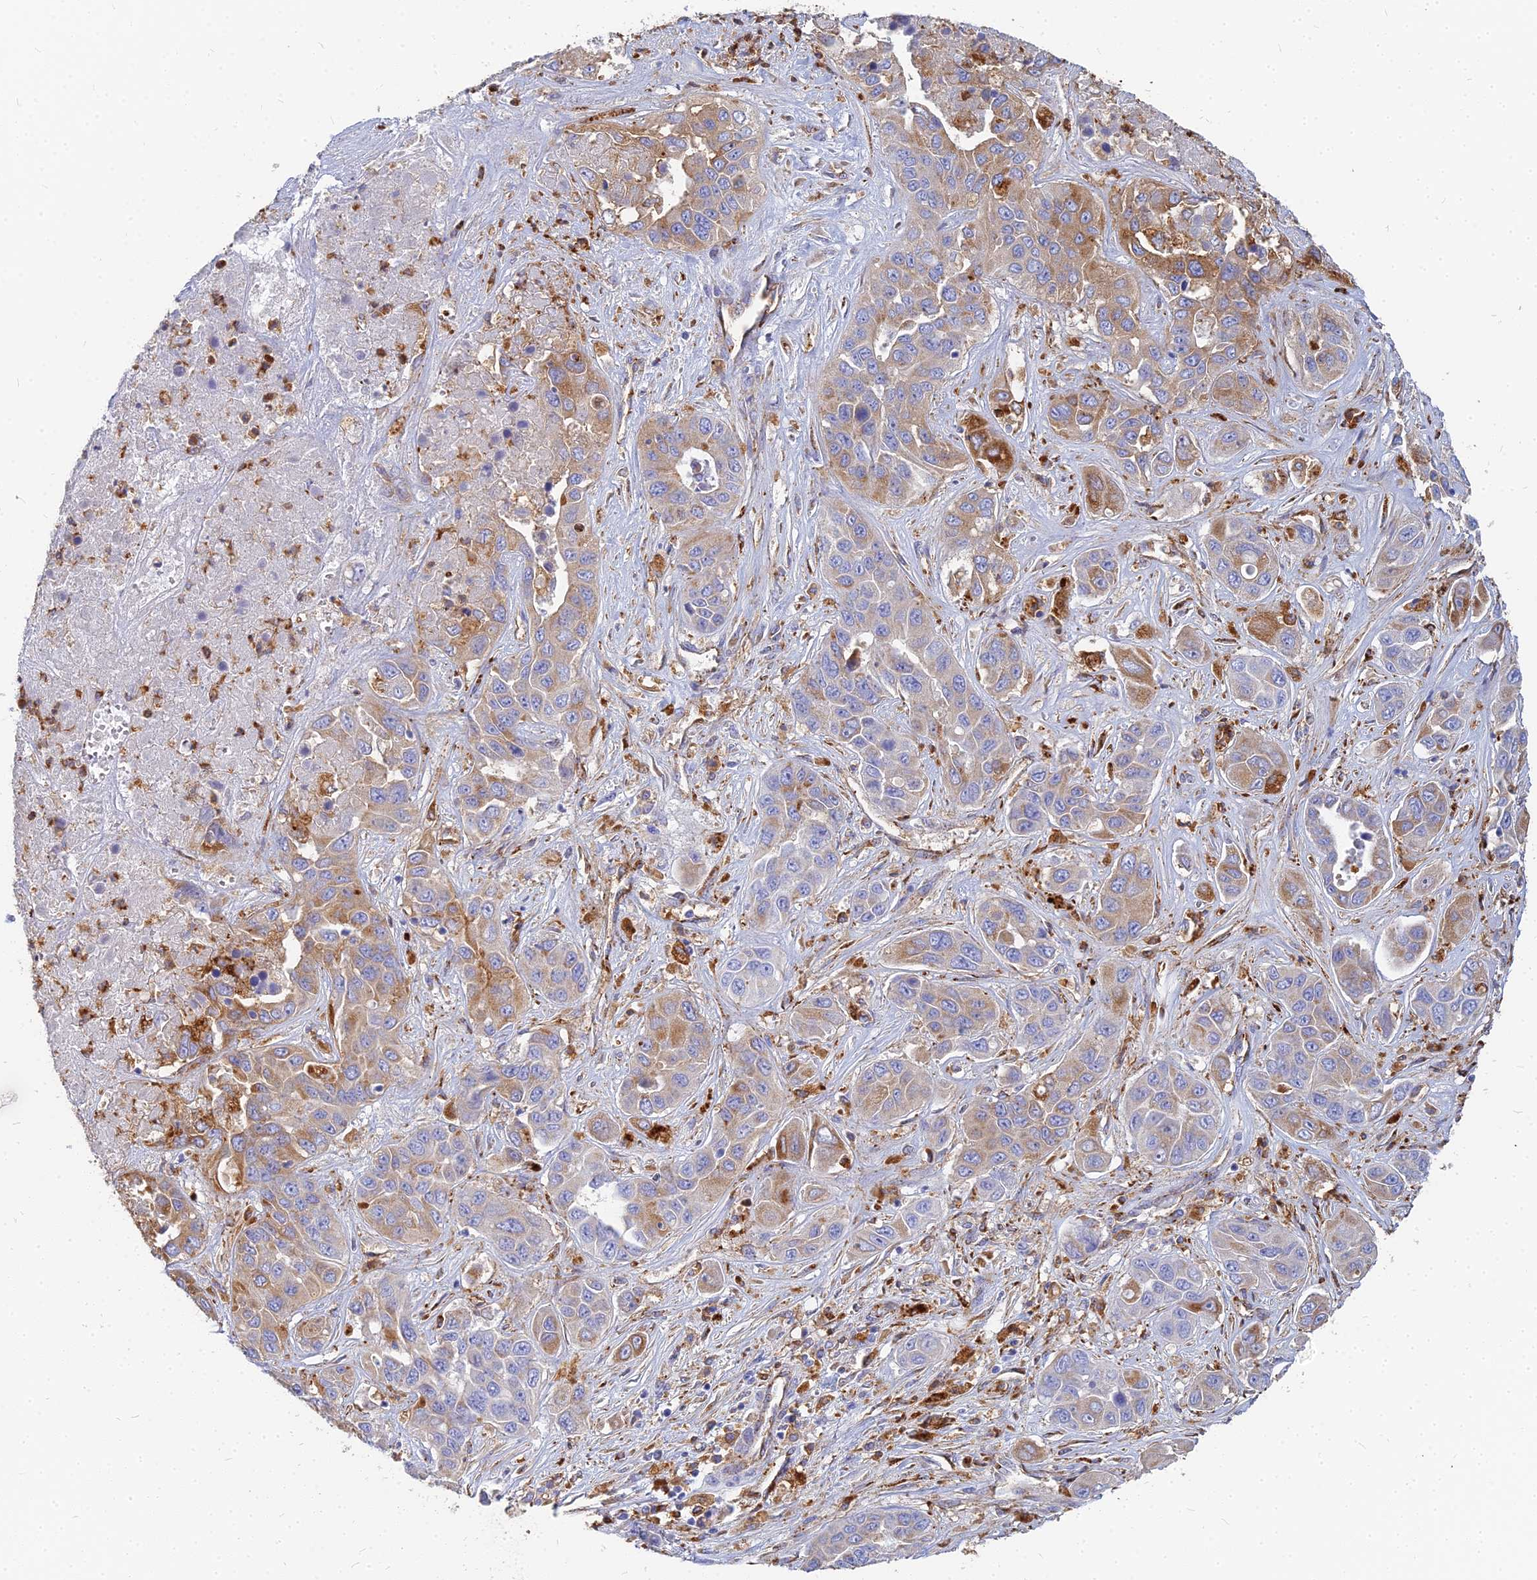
{"staining": {"intensity": "moderate", "quantity": "25%-75%", "location": "cytoplasmic/membranous"}, "tissue": "liver cancer", "cell_type": "Tumor cells", "image_type": "cancer", "snomed": [{"axis": "morphology", "description": "Cholangiocarcinoma"}, {"axis": "topography", "description": "Liver"}], "caption": "This image shows cholangiocarcinoma (liver) stained with immunohistochemistry (IHC) to label a protein in brown. The cytoplasmic/membranous of tumor cells show moderate positivity for the protein. Nuclei are counter-stained blue.", "gene": "VAT1", "patient": {"sex": "female", "age": 52}}